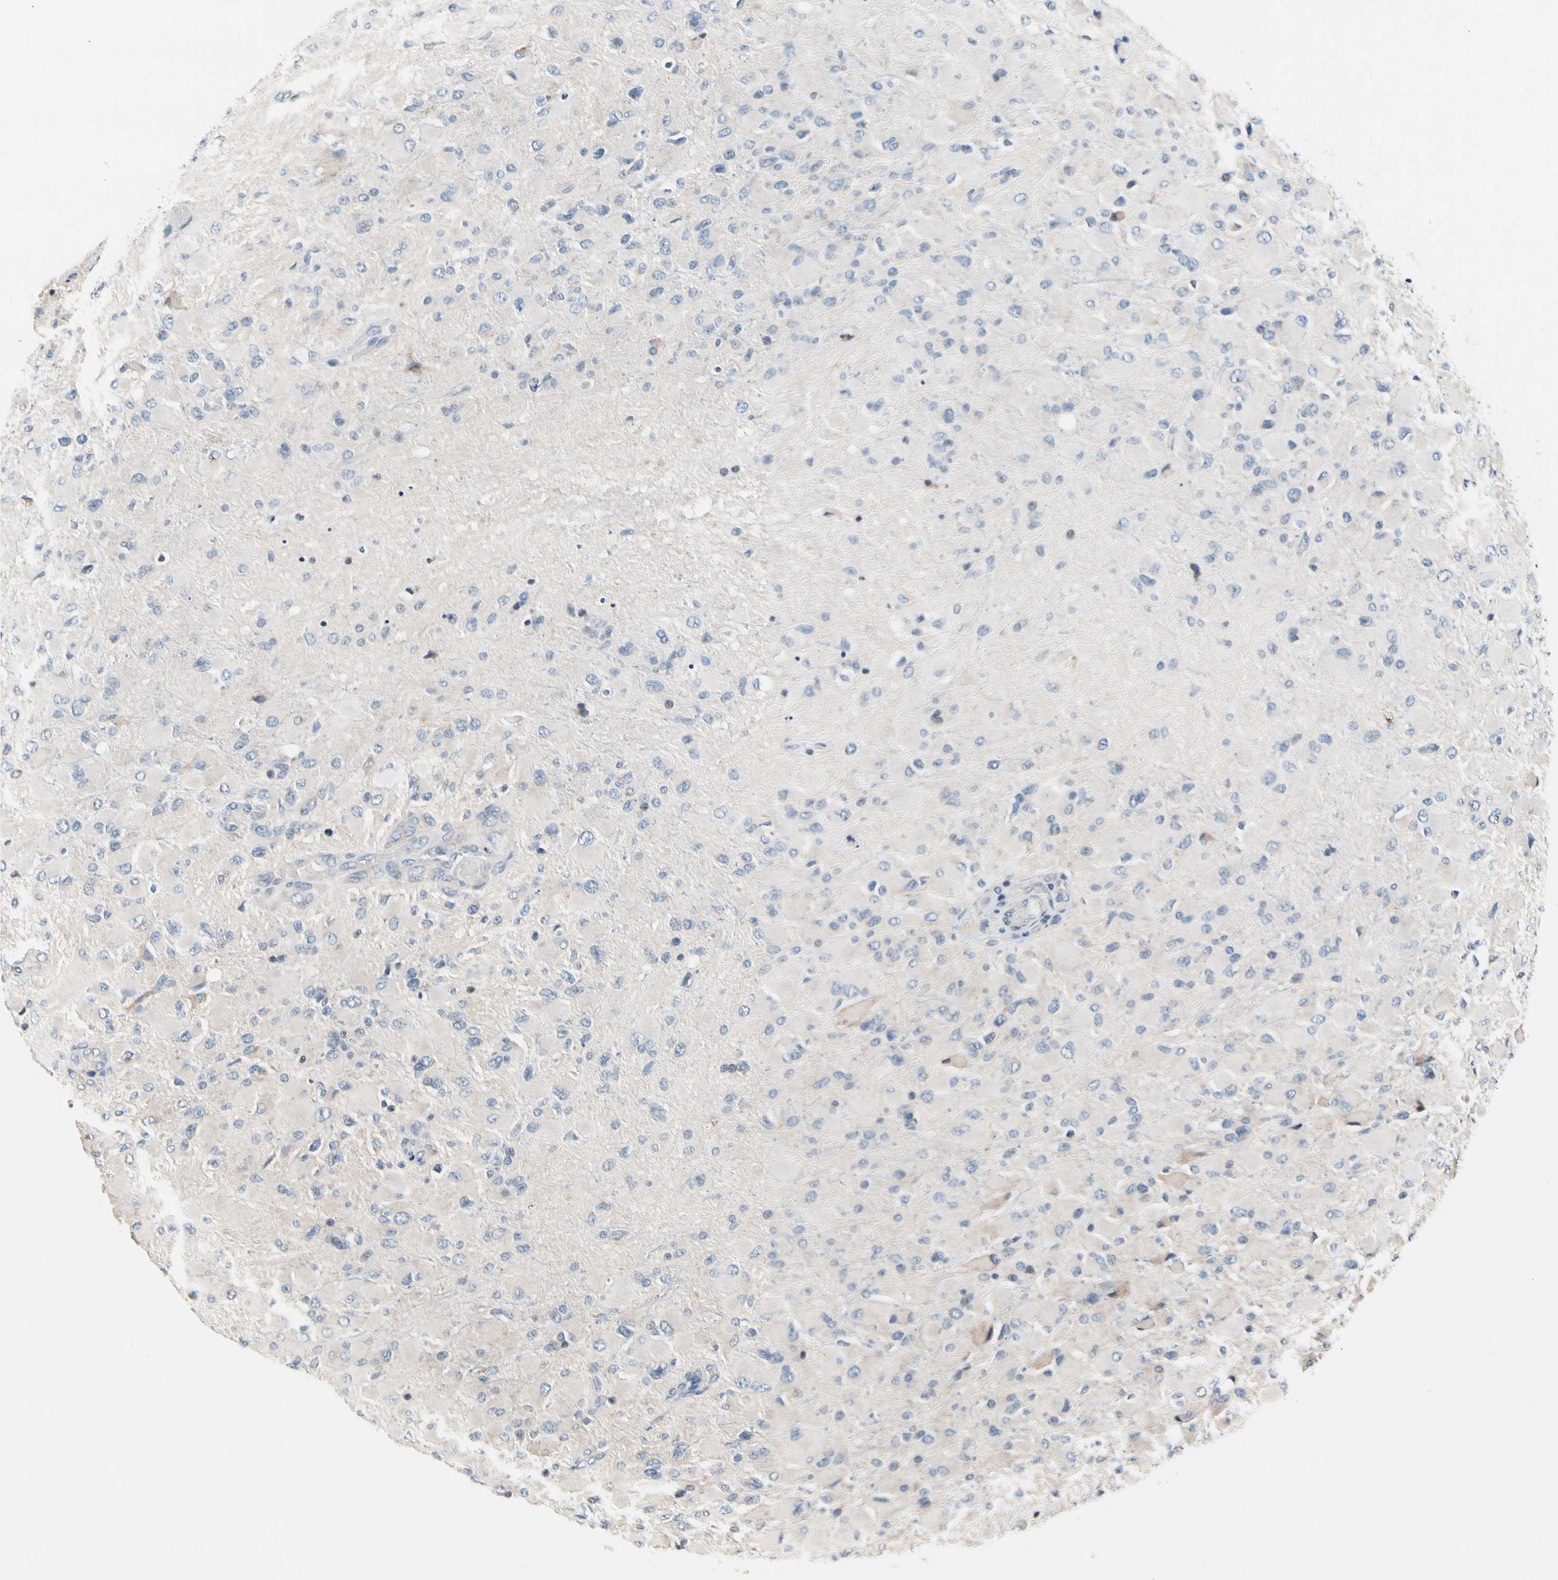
{"staining": {"intensity": "negative", "quantity": "none", "location": "none"}, "tissue": "glioma", "cell_type": "Tumor cells", "image_type": "cancer", "snomed": [{"axis": "morphology", "description": "Glioma, malignant, High grade"}, {"axis": "topography", "description": "Cerebral cortex"}], "caption": "This is an IHC image of malignant high-grade glioma. There is no staining in tumor cells.", "gene": "SOX30", "patient": {"sex": "female", "age": 36}}